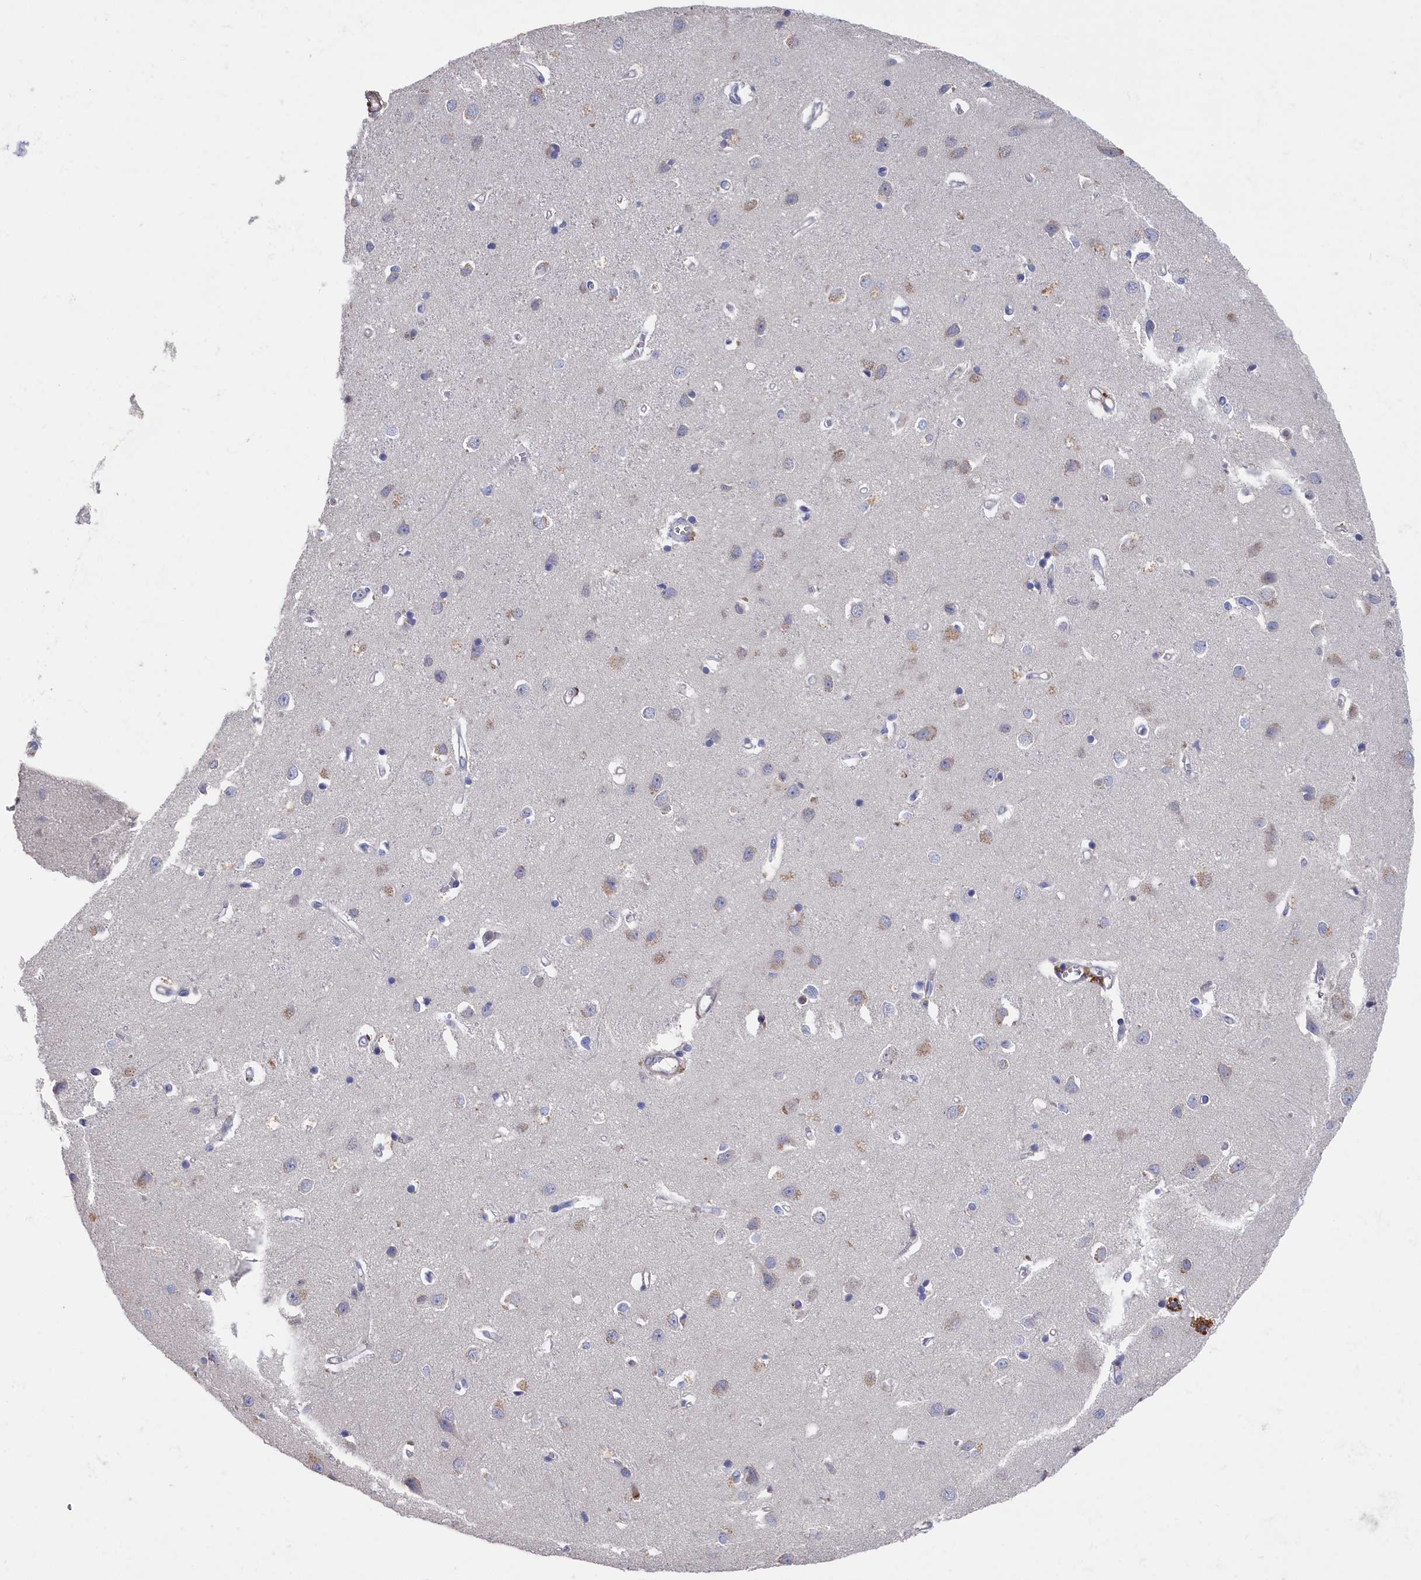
{"staining": {"intensity": "moderate", "quantity": "25%-75%", "location": "cytoplasmic/membranous"}, "tissue": "cerebral cortex", "cell_type": "Endothelial cells", "image_type": "normal", "snomed": [{"axis": "morphology", "description": "Normal tissue, NOS"}, {"axis": "topography", "description": "Cerebral cortex"}], "caption": "A high-resolution histopathology image shows immunohistochemistry (IHC) staining of benign cerebral cortex, which reveals moderate cytoplasmic/membranous positivity in about 25%-75% of endothelial cells. (DAB IHC with brightfield microscopy, high magnification).", "gene": "CYB5D2", "patient": {"sex": "female", "age": 64}}